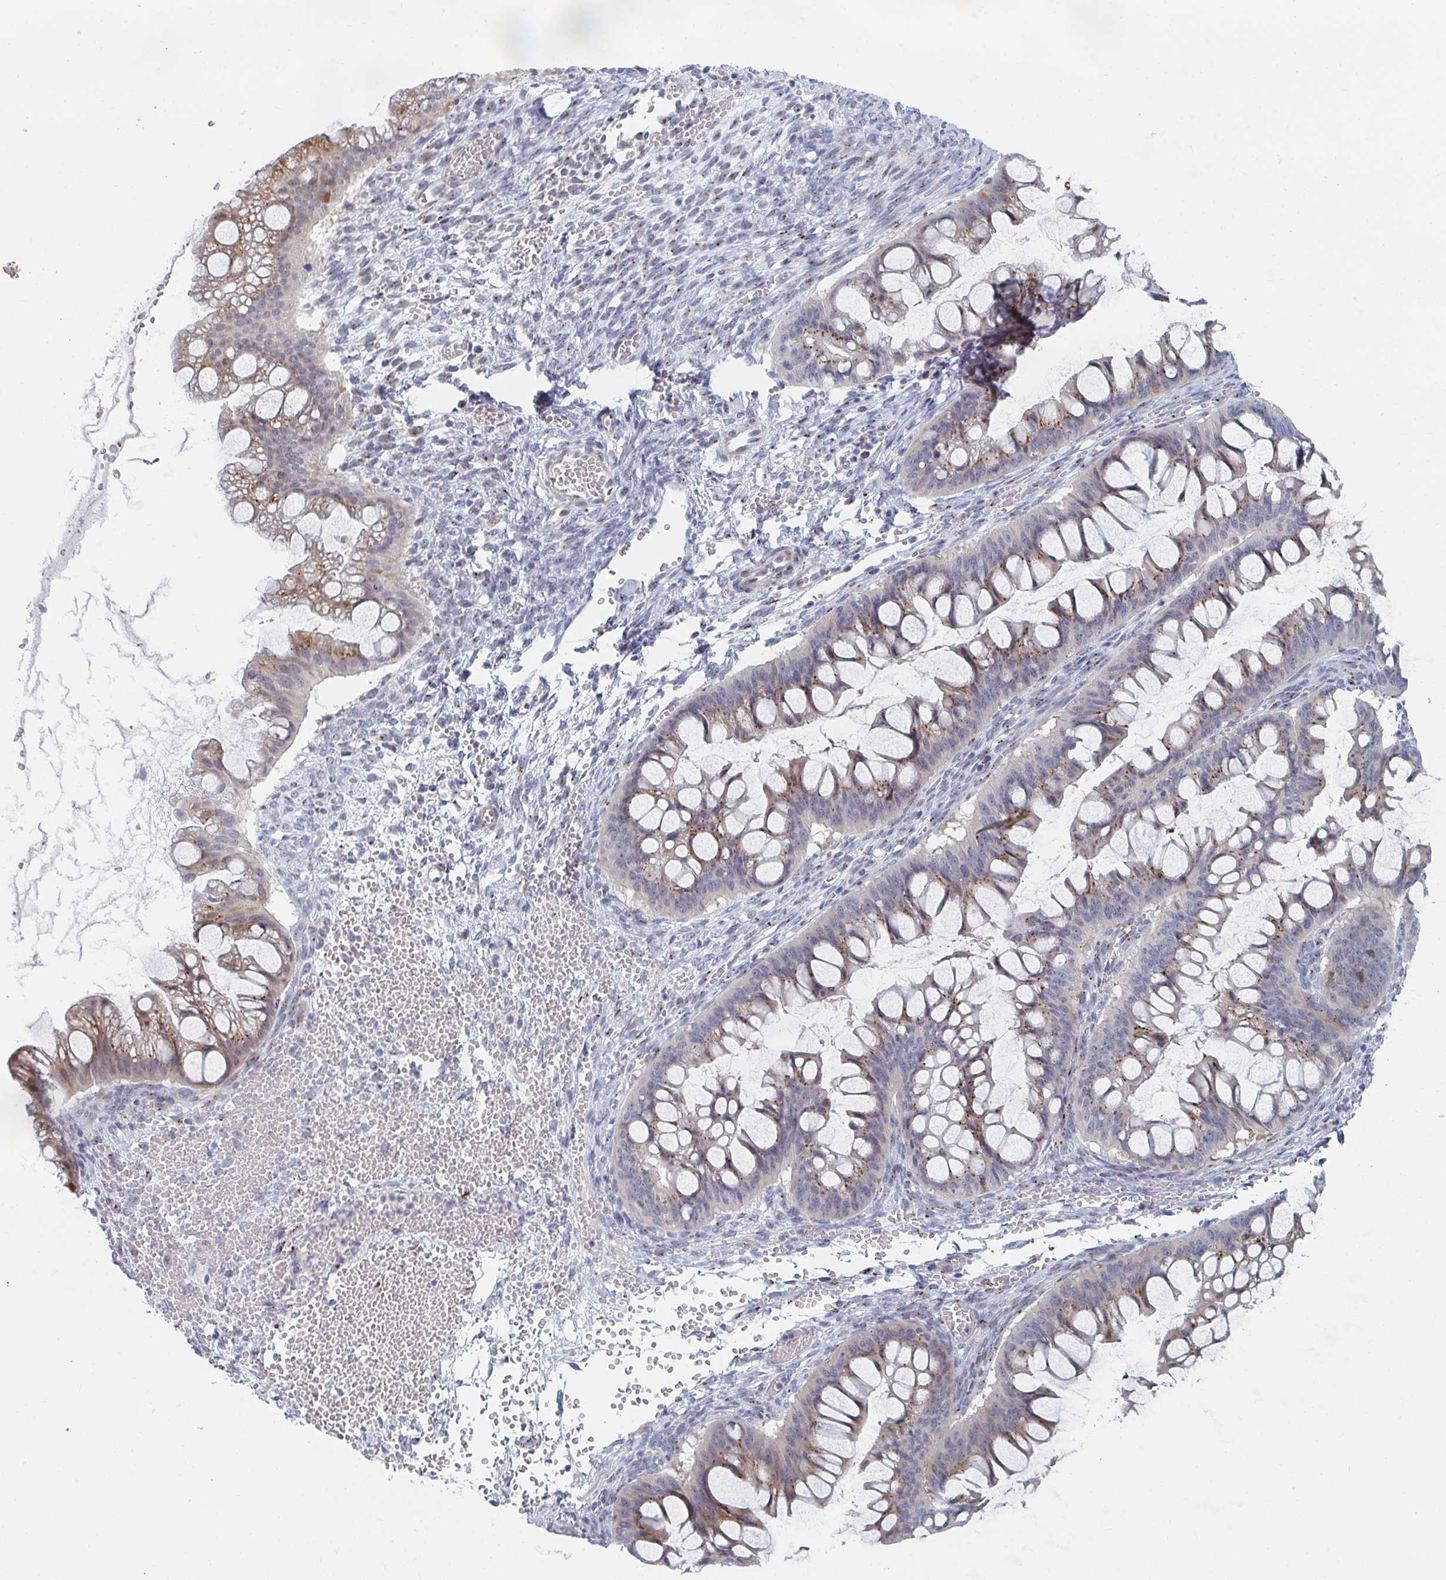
{"staining": {"intensity": "moderate", "quantity": "25%-75%", "location": "cytoplasmic/membranous"}, "tissue": "ovarian cancer", "cell_type": "Tumor cells", "image_type": "cancer", "snomed": [{"axis": "morphology", "description": "Cystadenocarcinoma, mucinous, NOS"}, {"axis": "topography", "description": "Ovary"}], "caption": "Ovarian cancer stained with DAB IHC reveals medium levels of moderate cytoplasmic/membranous expression in about 25%-75% of tumor cells.", "gene": "PSMG1", "patient": {"sex": "female", "age": 73}}